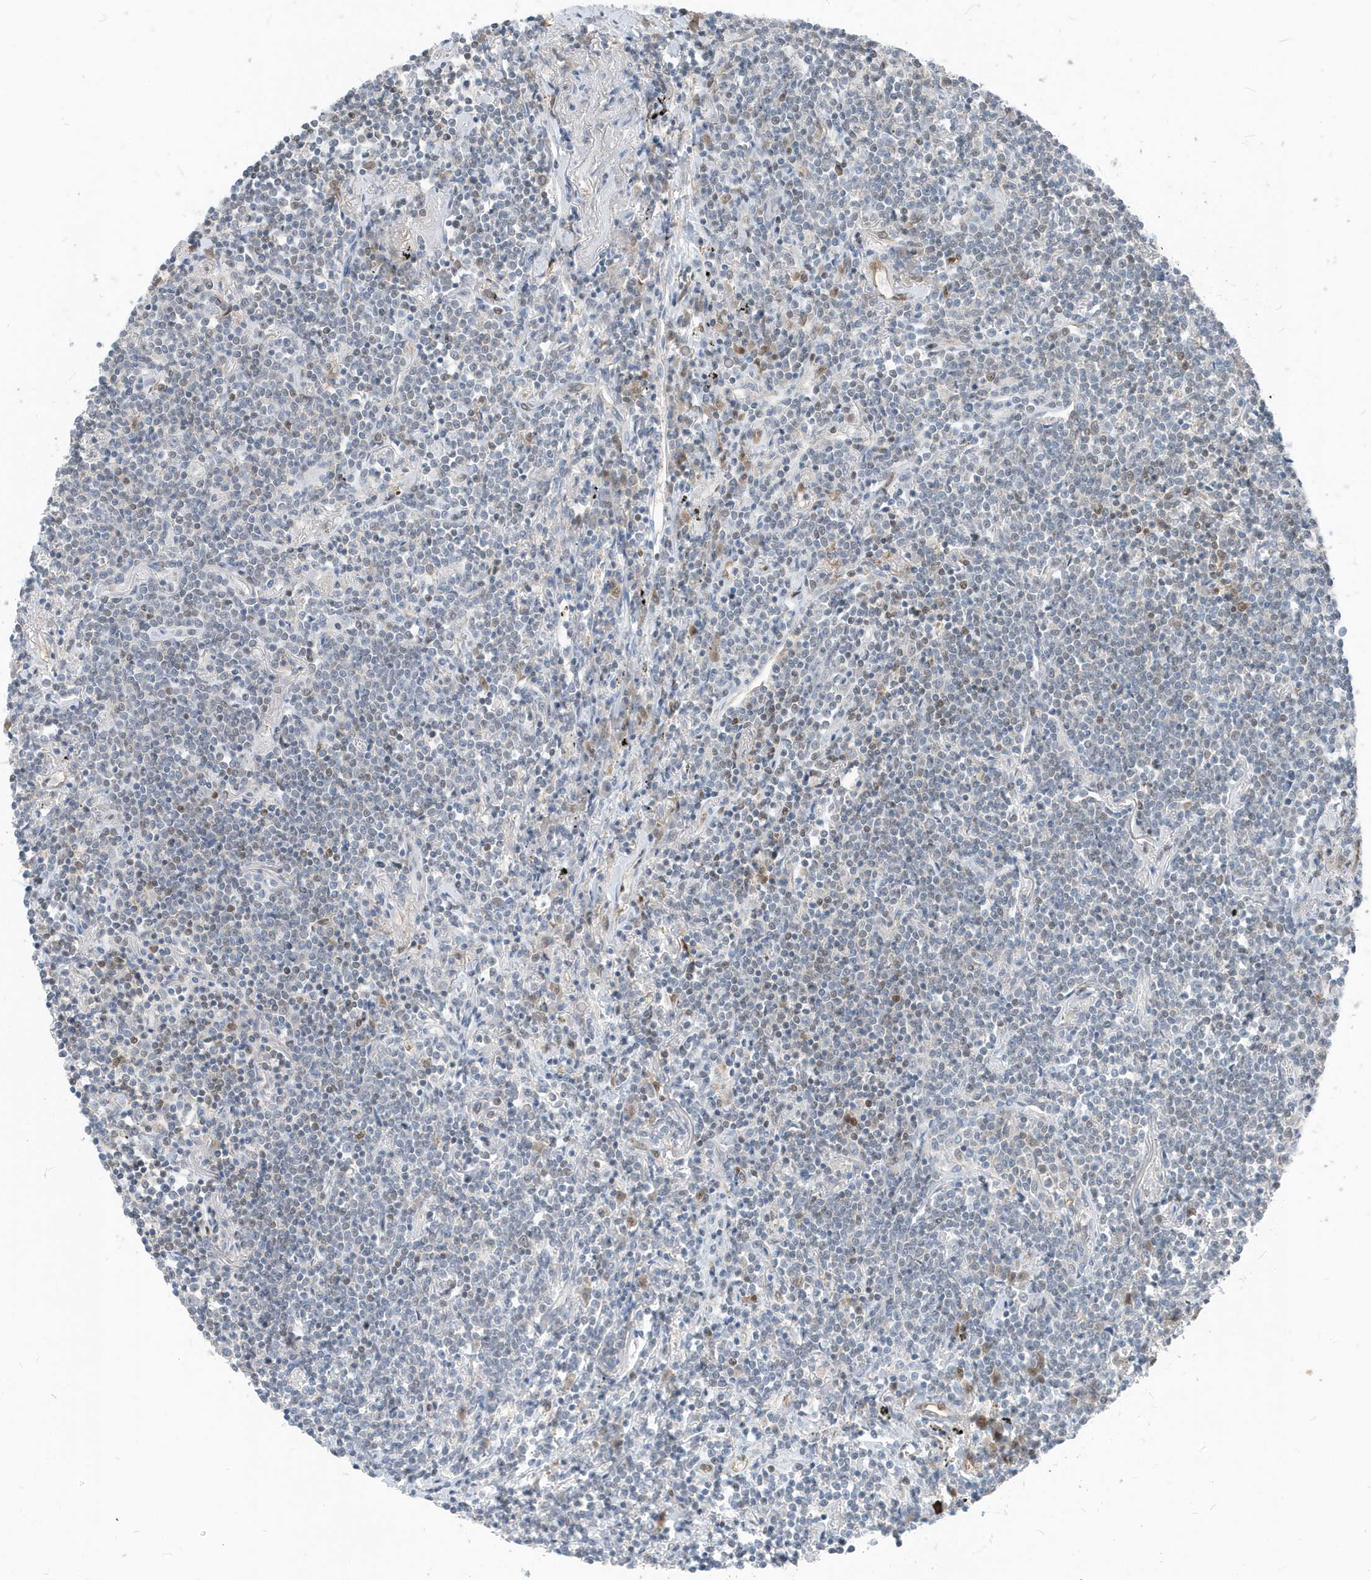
{"staining": {"intensity": "negative", "quantity": "none", "location": "none"}, "tissue": "lymphoma", "cell_type": "Tumor cells", "image_type": "cancer", "snomed": [{"axis": "morphology", "description": "Malignant lymphoma, non-Hodgkin's type, Low grade"}, {"axis": "topography", "description": "Lung"}], "caption": "High magnification brightfield microscopy of lymphoma stained with DAB (3,3'-diaminobenzidine) (brown) and counterstained with hematoxylin (blue): tumor cells show no significant staining.", "gene": "NCOA7", "patient": {"sex": "female", "age": 71}}